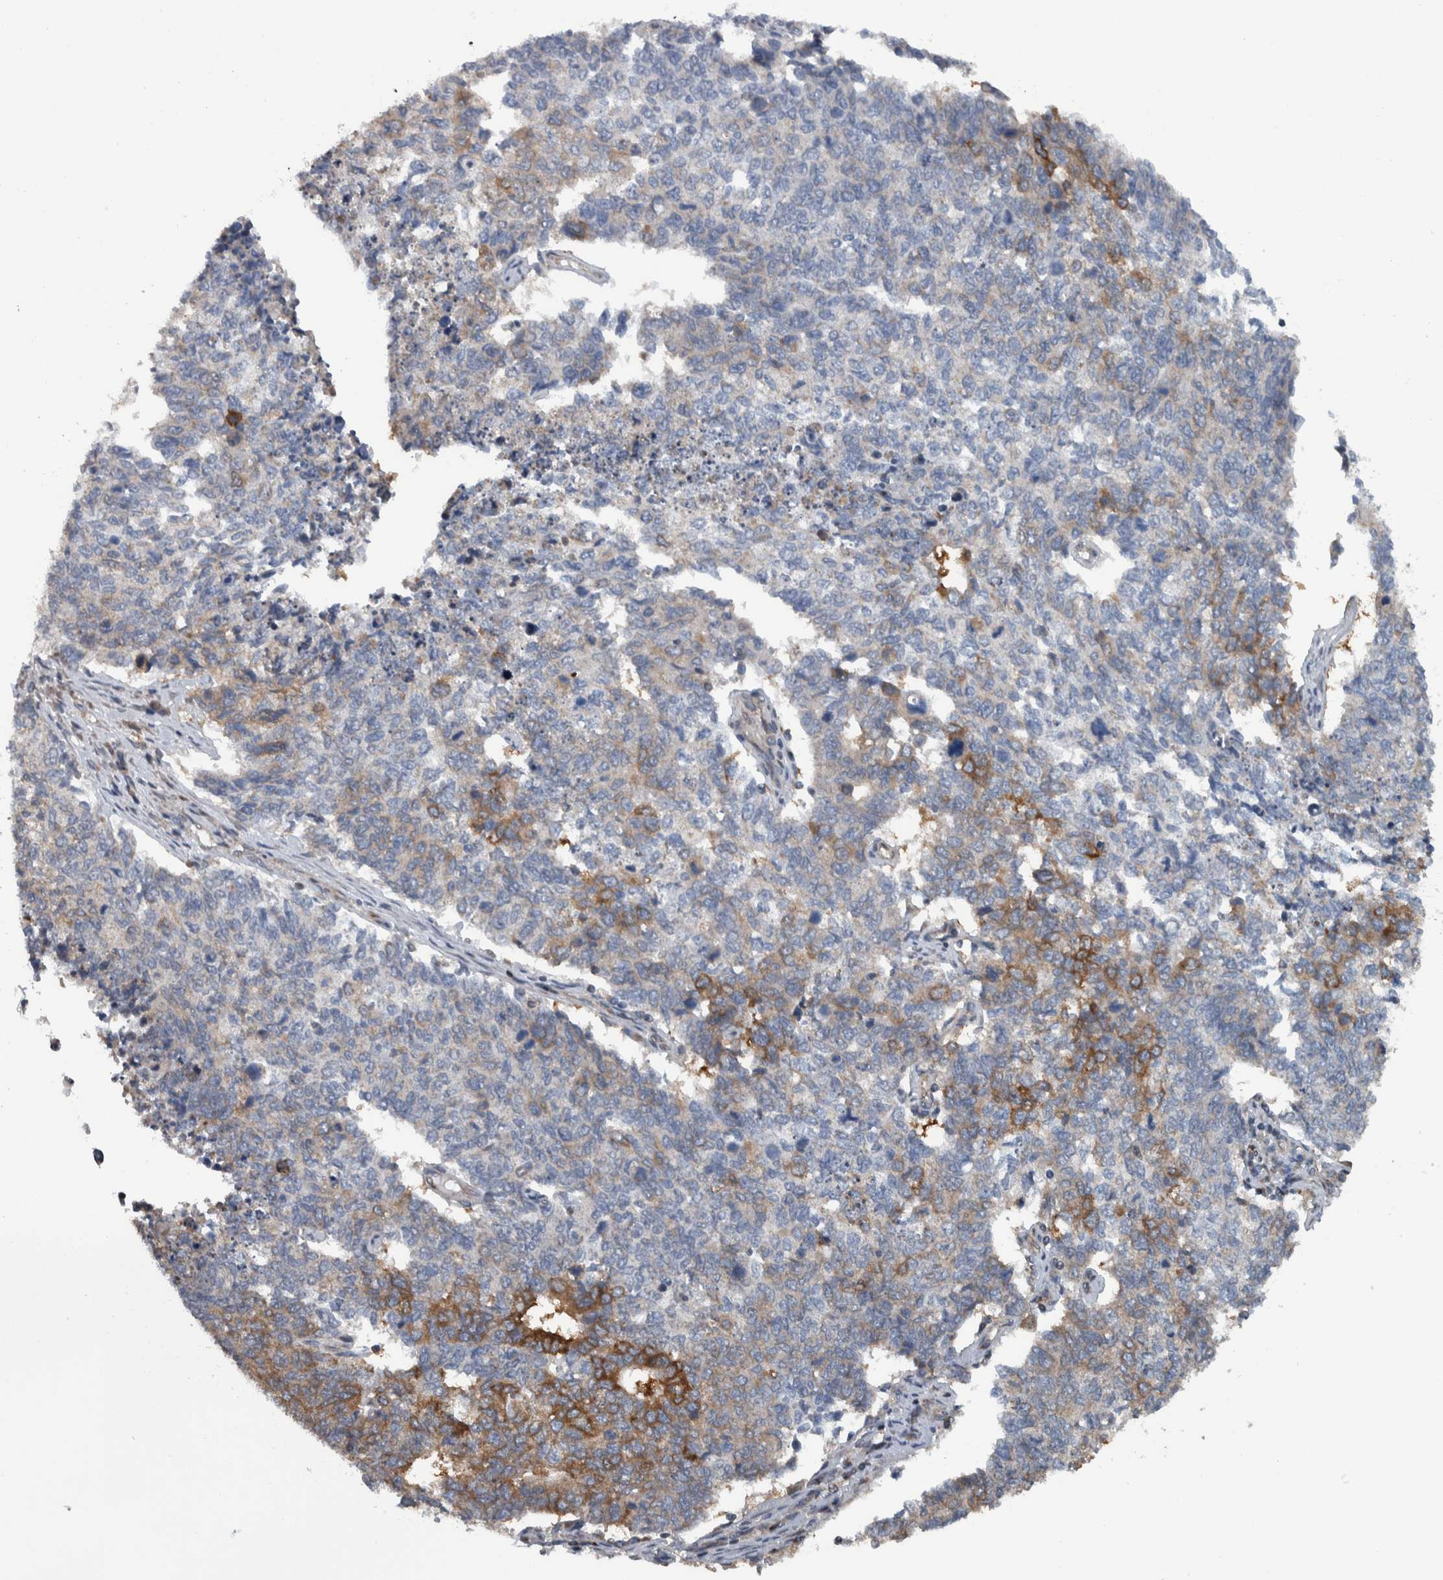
{"staining": {"intensity": "moderate", "quantity": "25%-75%", "location": "cytoplasmic/membranous"}, "tissue": "cervical cancer", "cell_type": "Tumor cells", "image_type": "cancer", "snomed": [{"axis": "morphology", "description": "Squamous cell carcinoma, NOS"}, {"axis": "topography", "description": "Cervix"}], "caption": "This is a micrograph of immunohistochemistry staining of cervical cancer, which shows moderate expression in the cytoplasmic/membranous of tumor cells.", "gene": "BAIAP2L1", "patient": {"sex": "female", "age": 63}}